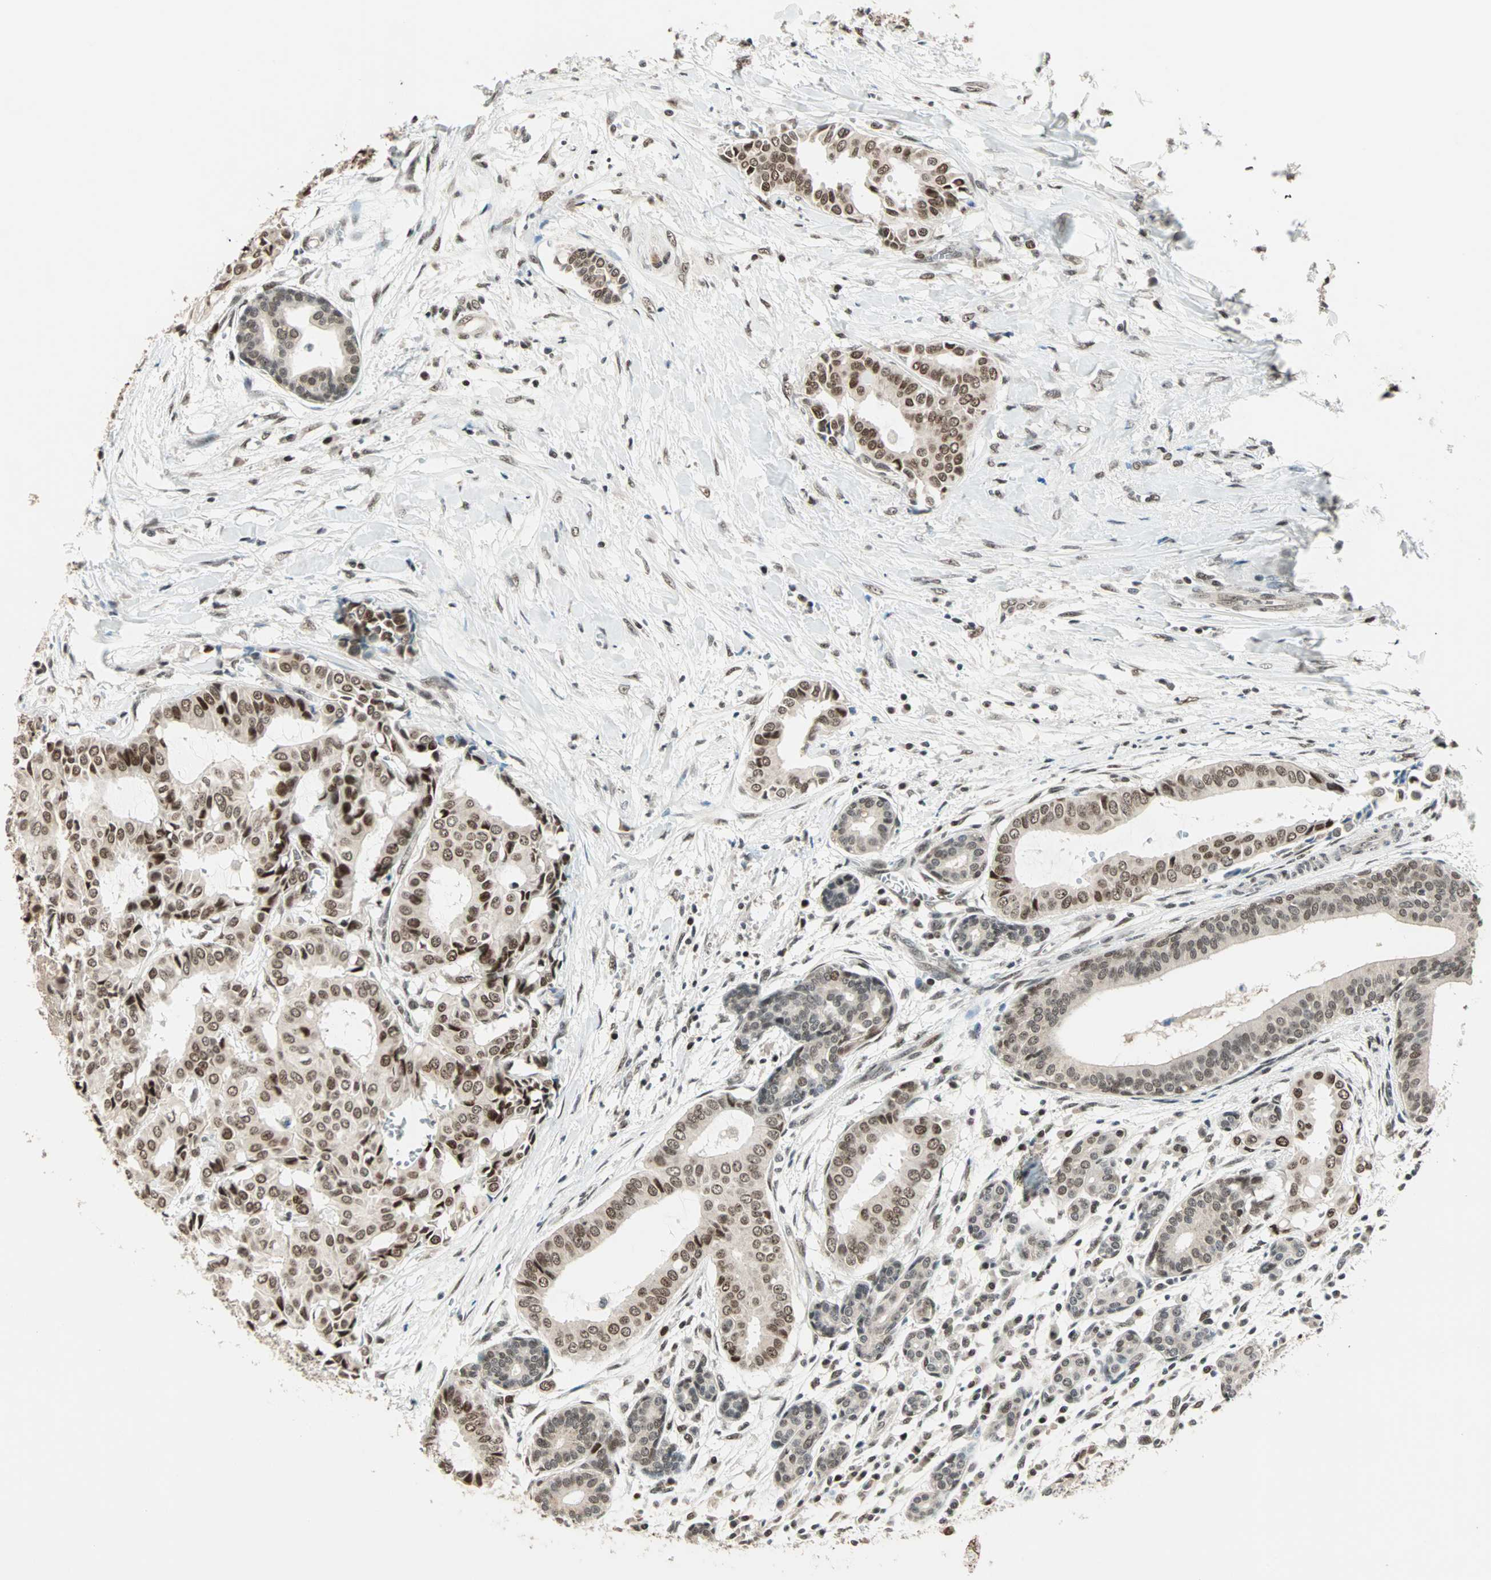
{"staining": {"intensity": "strong", "quantity": ">75%", "location": "nuclear"}, "tissue": "head and neck cancer", "cell_type": "Tumor cells", "image_type": "cancer", "snomed": [{"axis": "morphology", "description": "Adenocarcinoma, NOS"}, {"axis": "topography", "description": "Salivary gland"}, {"axis": "topography", "description": "Head-Neck"}], "caption": "Adenocarcinoma (head and neck) stained for a protein (brown) displays strong nuclear positive staining in approximately >75% of tumor cells.", "gene": "MDC1", "patient": {"sex": "female", "age": 59}}